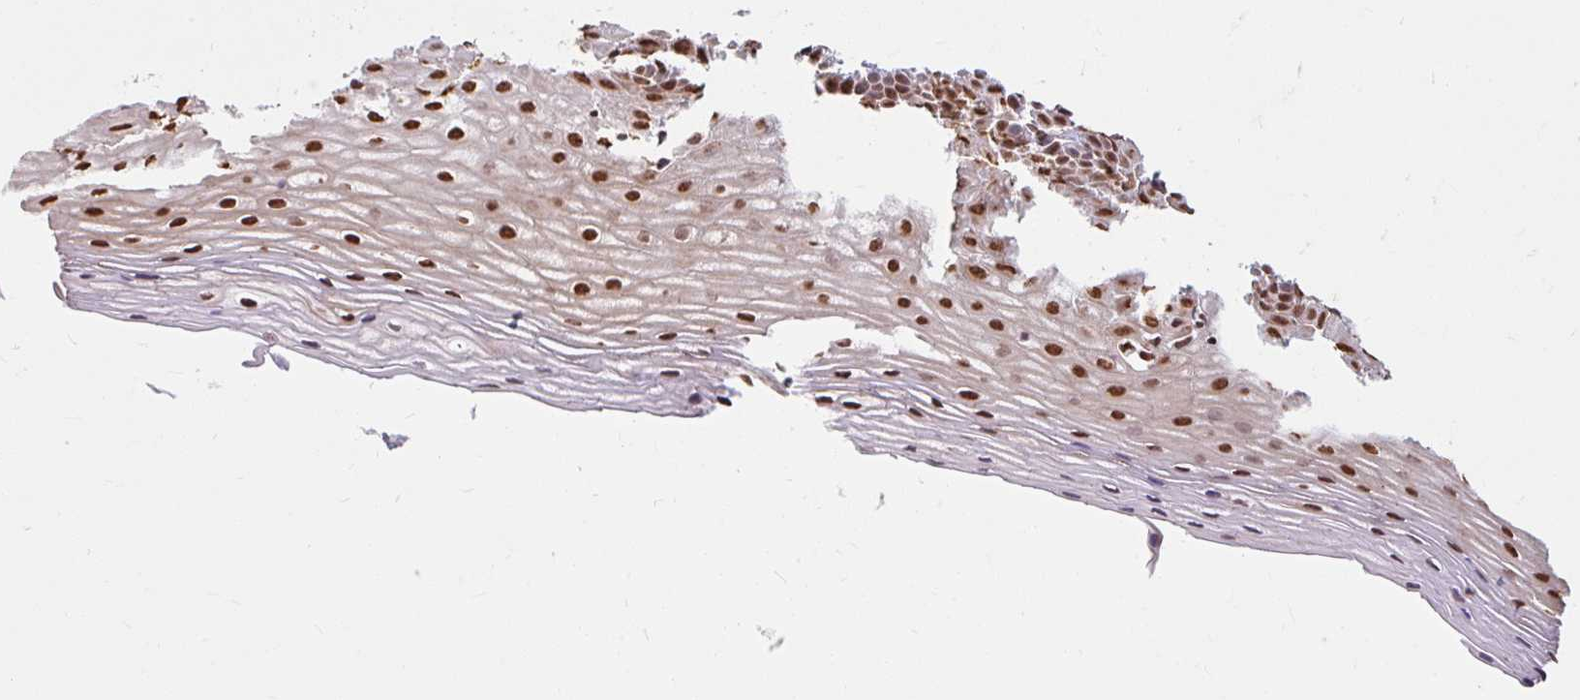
{"staining": {"intensity": "strong", "quantity": ">75%", "location": "nuclear"}, "tissue": "cervix", "cell_type": "Glandular cells", "image_type": "normal", "snomed": [{"axis": "morphology", "description": "Normal tissue, NOS"}, {"axis": "topography", "description": "Cervix"}], "caption": "Immunohistochemical staining of normal cervix displays >75% levels of strong nuclear protein expression in about >75% of glandular cells. The protein of interest is shown in brown color, while the nuclei are stained blue.", "gene": "BICRA", "patient": {"sex": "female", "age": 36}}